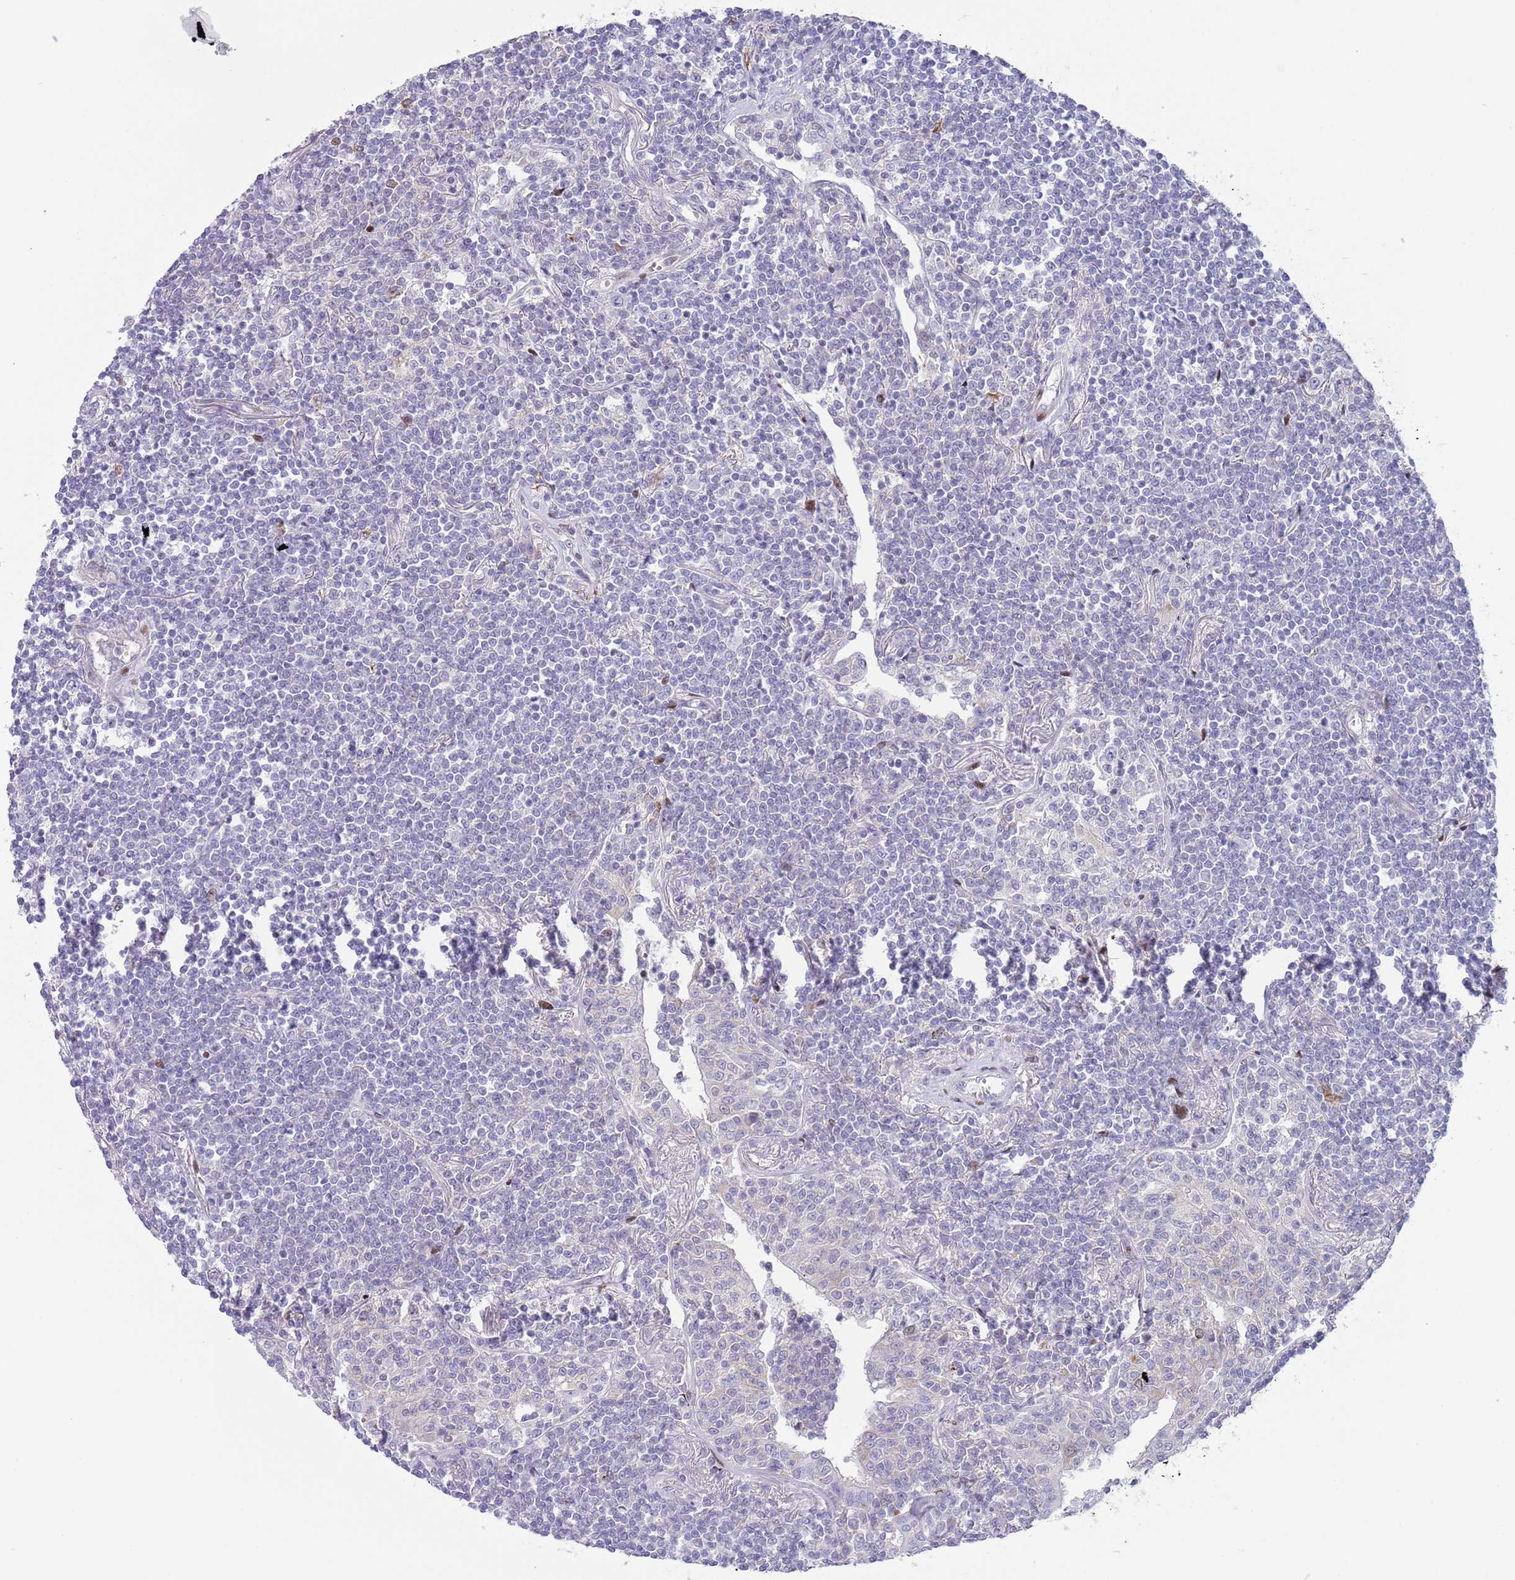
{"staining": {"intensity": "negative", "quantity": "none", "location": "none"}, "tissue": "lymphoma", "cell_type": "Tumor cells", "image_type": "cancer", "snomed": [{"axis": "morphology", "description": "Malignant lymphoma, non-Hodgkin's type, Low grade"}, {"axis": "topography", "description": "Lung"}], "caption": "The histopathology image reveals no staining of tumor cells in malignant lymphoma, non-Hodgkin's type (low-grade).", "gene": "ANO8", "patient": {"sex": "female", "age": 71}}